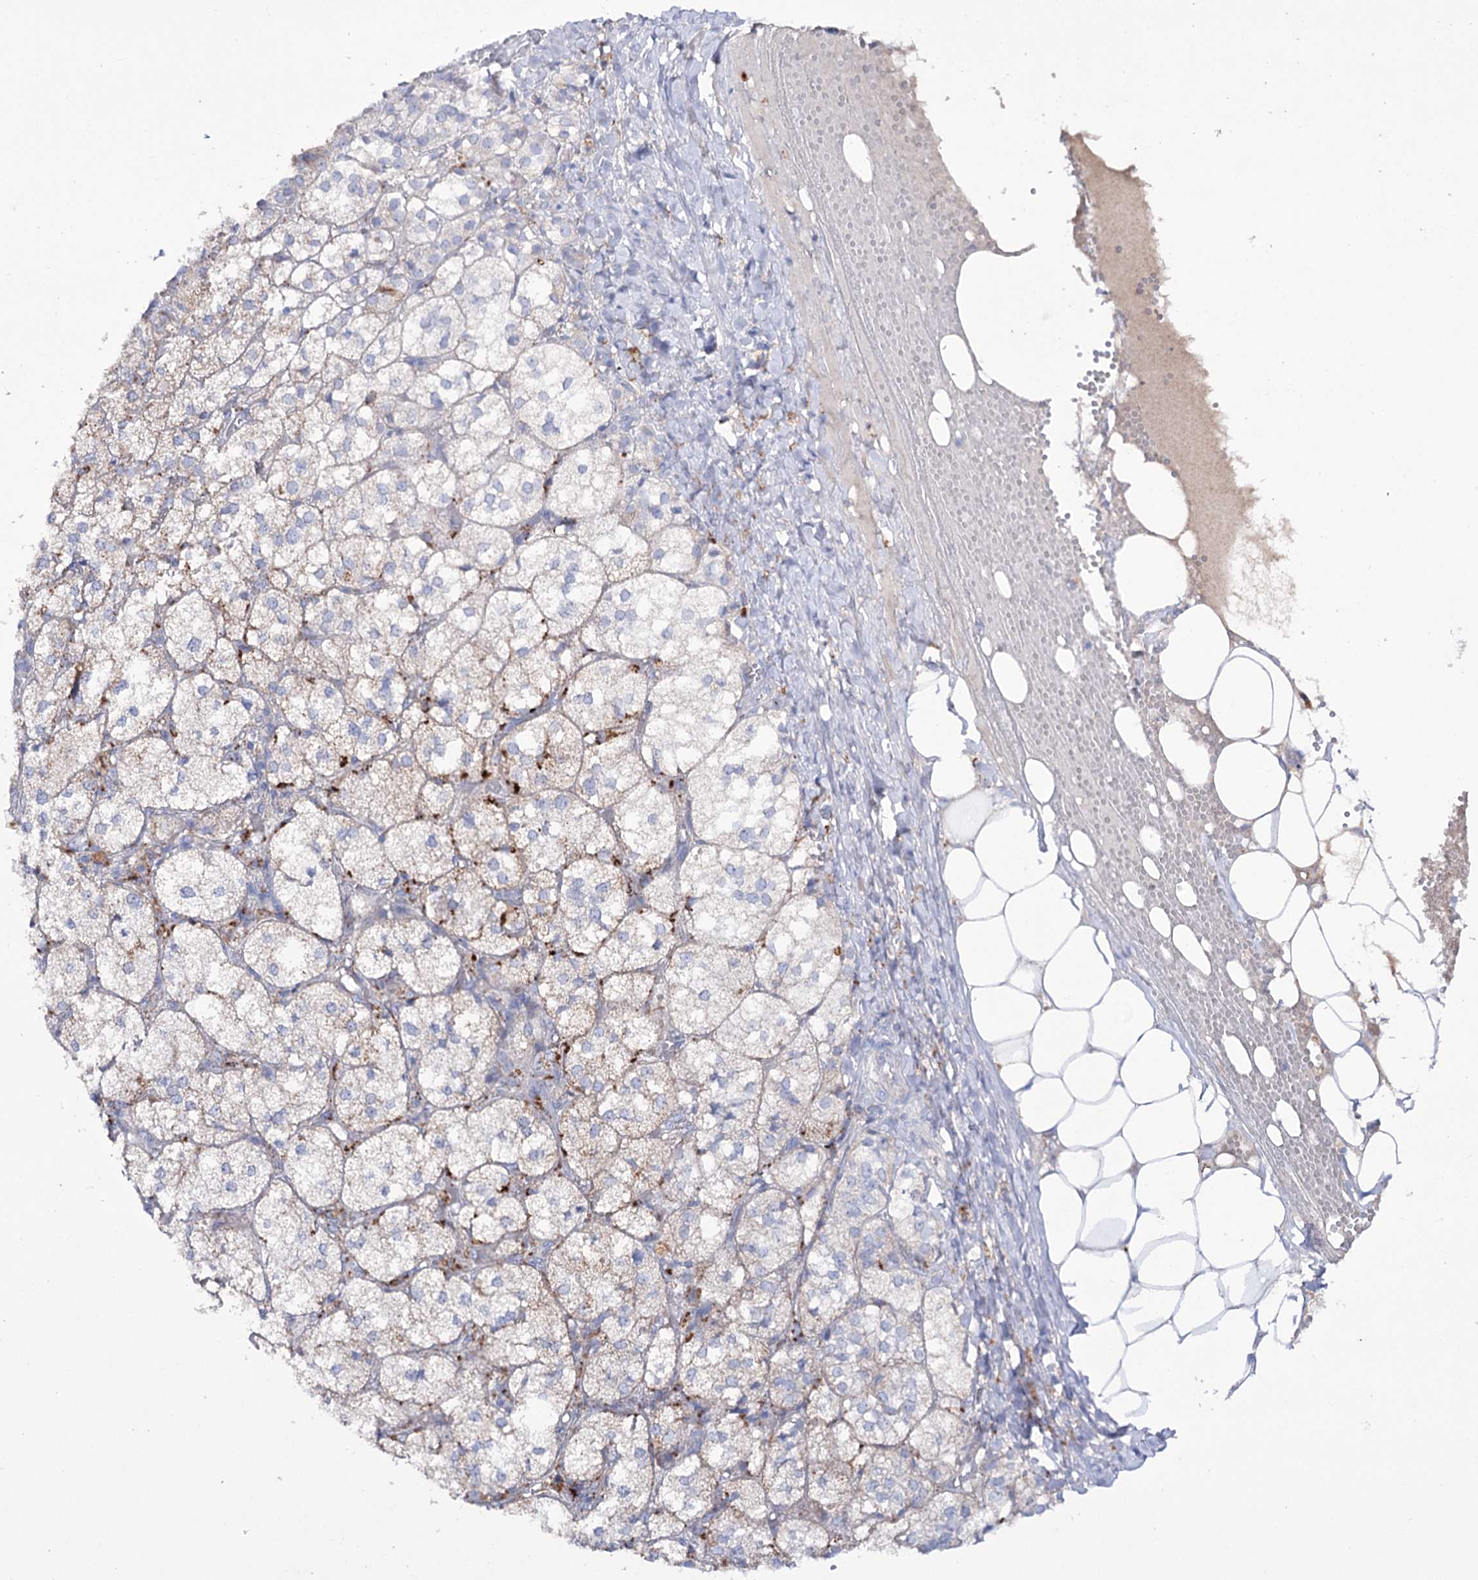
{"staining": {"intensity": "moderate", "quantity": "25%-75%", "location": "cytoplasmic/membranous"}, "tissue": "adrenal gland", "cell_type": "Glandular cells", "image_type": "normal", "snomed": [{"axis": "morphology", "description": "Normal tissue, NOS"}, {"axis": "topography", "description": "Adrenal gland"}], "caption": "Protein staining displays moderate cytoplasmic/membranous positivity in about 25%-75% of glandular cells in unremarkable adrenal gland.", "gene": "NAGLU", "patient": {"sex": "female", "age": 61}}